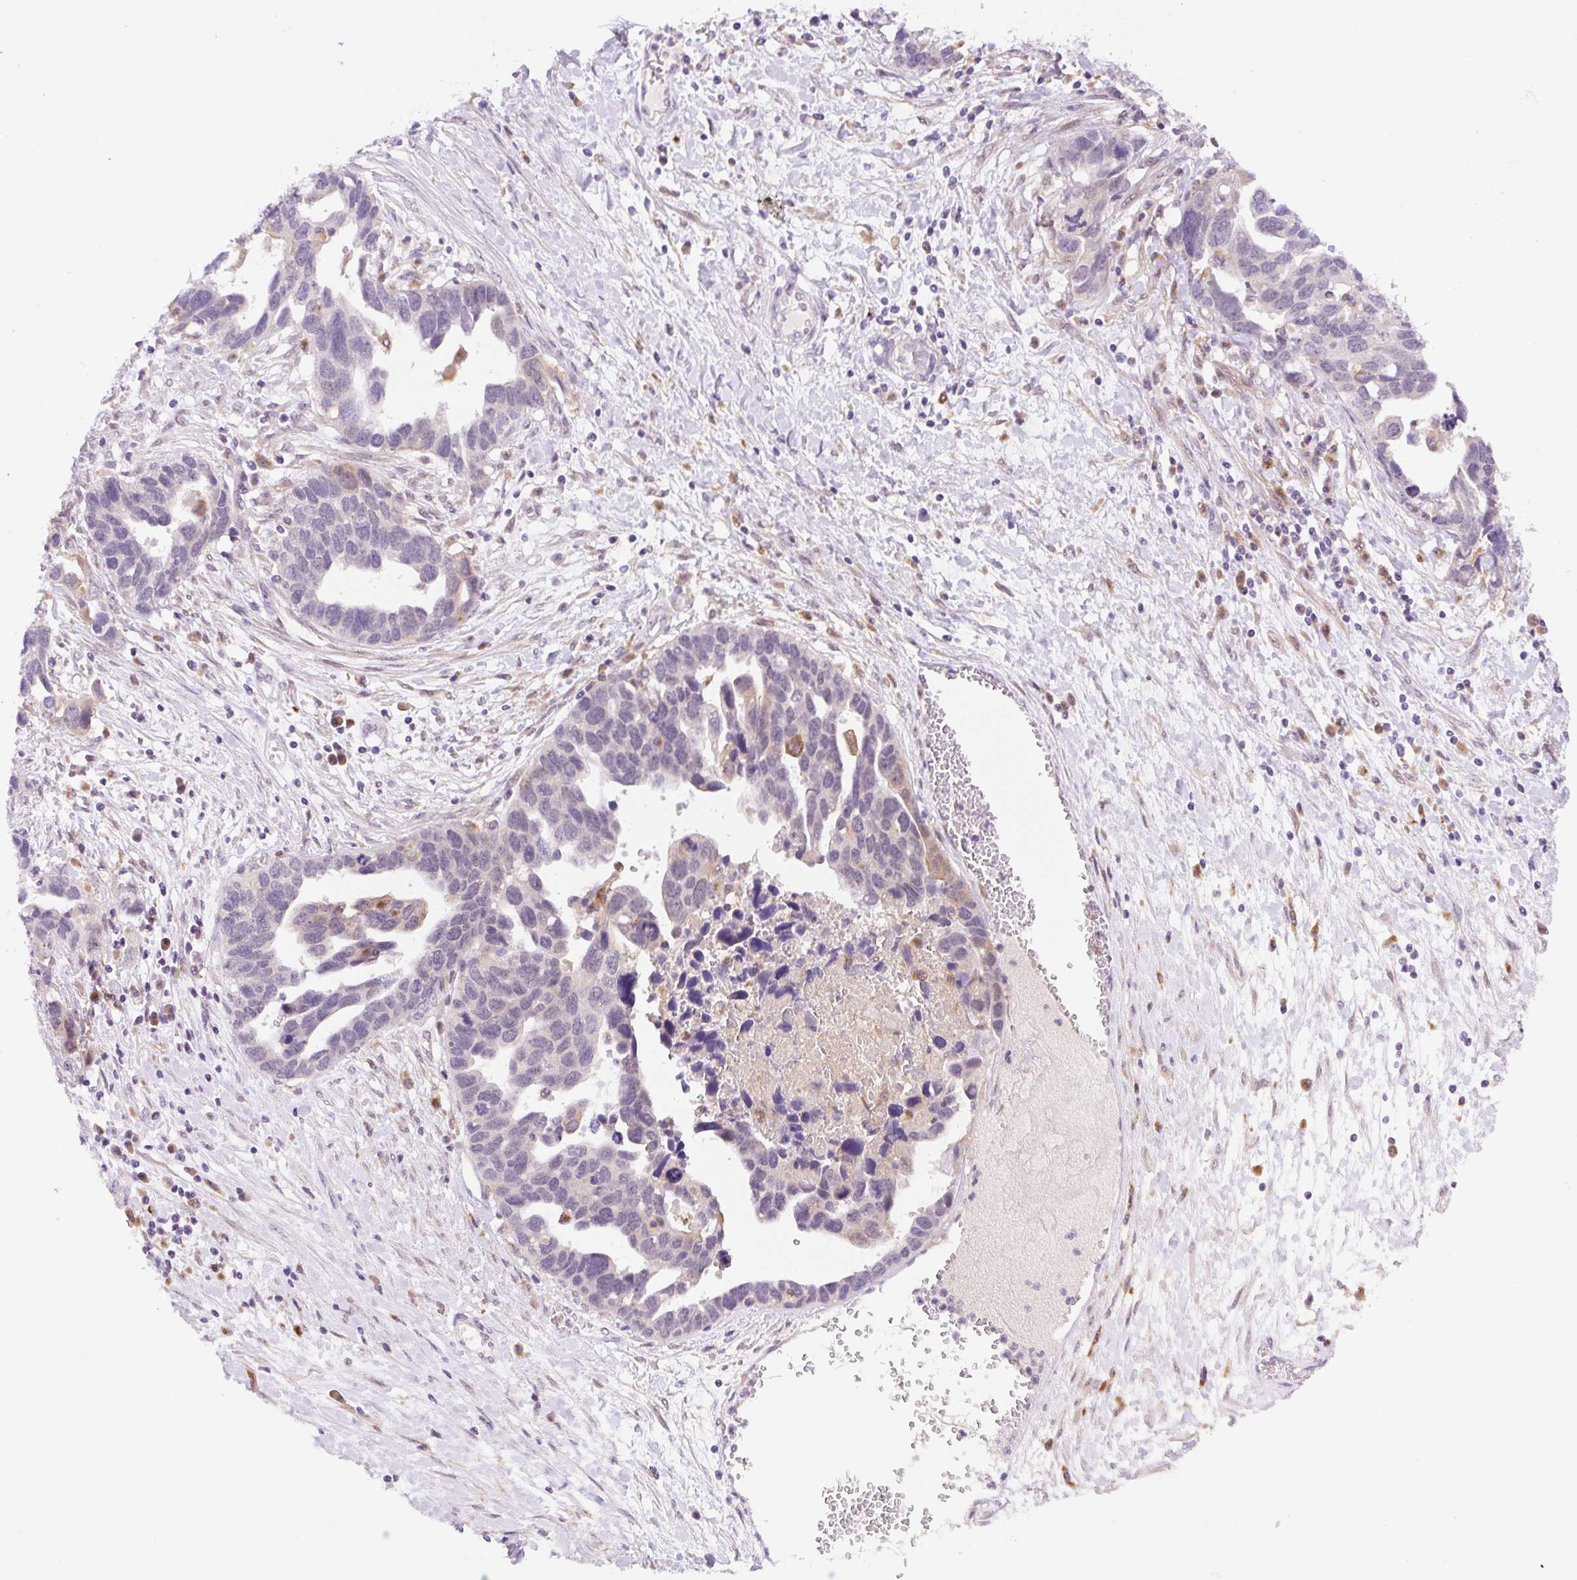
{"staining": {"intensity": "moderate", "quantity": "<25%", "location": "cytoplasmic/membranous"}, "tissue": "ovarian cancer", "cell_type": "Tumor cells", "image_type": "cancer", "snomed": [{"axis": "morphology", "description": "Cystadenocarcinoma, serous, NOS"}, {"axis": "topography", "description": "Ovary"}], "caption": "Ovarian cancer (serous cystadenocarcinoma) was stained to show a protein in brown. There is low levels of moderate cytoplasmic/membranous positivity in approximately <25% of tumor cells.", "gene": "CEBPZOS", "patient": {"sex": "female", "age": 54}}